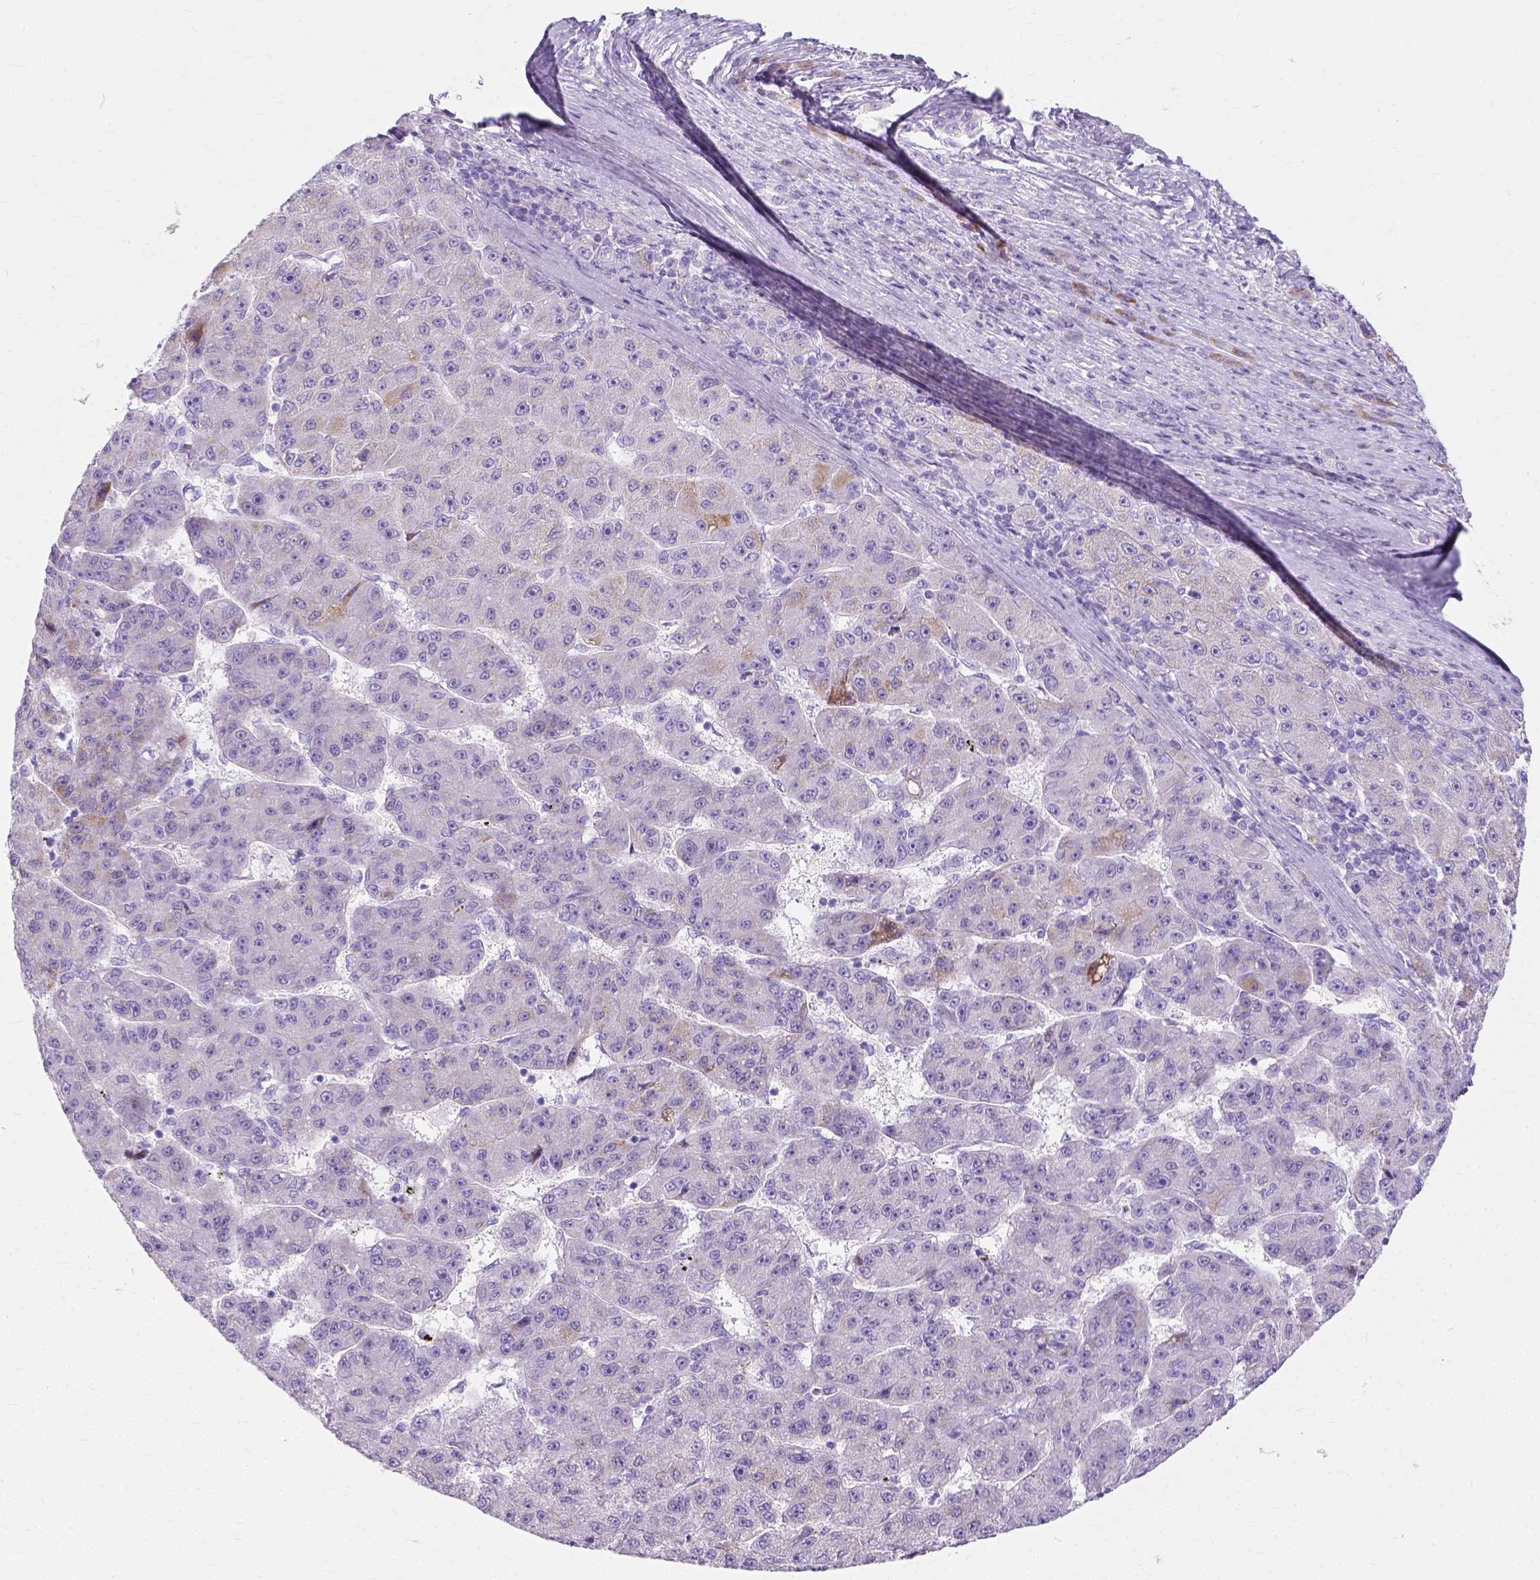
{"staining": {"intensity": "weak", "quantity": "<25%", "location": "cytoplasmic/membranous"}, "tissue": "liver cancer", "cell_type": "Tumor cells", "image_type": "cancer", "snomed": [{"axis": "morphology", "description": "Carcinoma, Hepatocellular, NOS"}, {"axis": "topography", "description": "Liver"}], "caption": "Liver cancer was stained to show a protein in brown. There is no significant staining in tumor cells. (Brightfield microscopy of DAB immunohistochemistry (IHC) at high magnification).", "gene": "MYH15", "patient": {"sex": "male", "age": 67}}